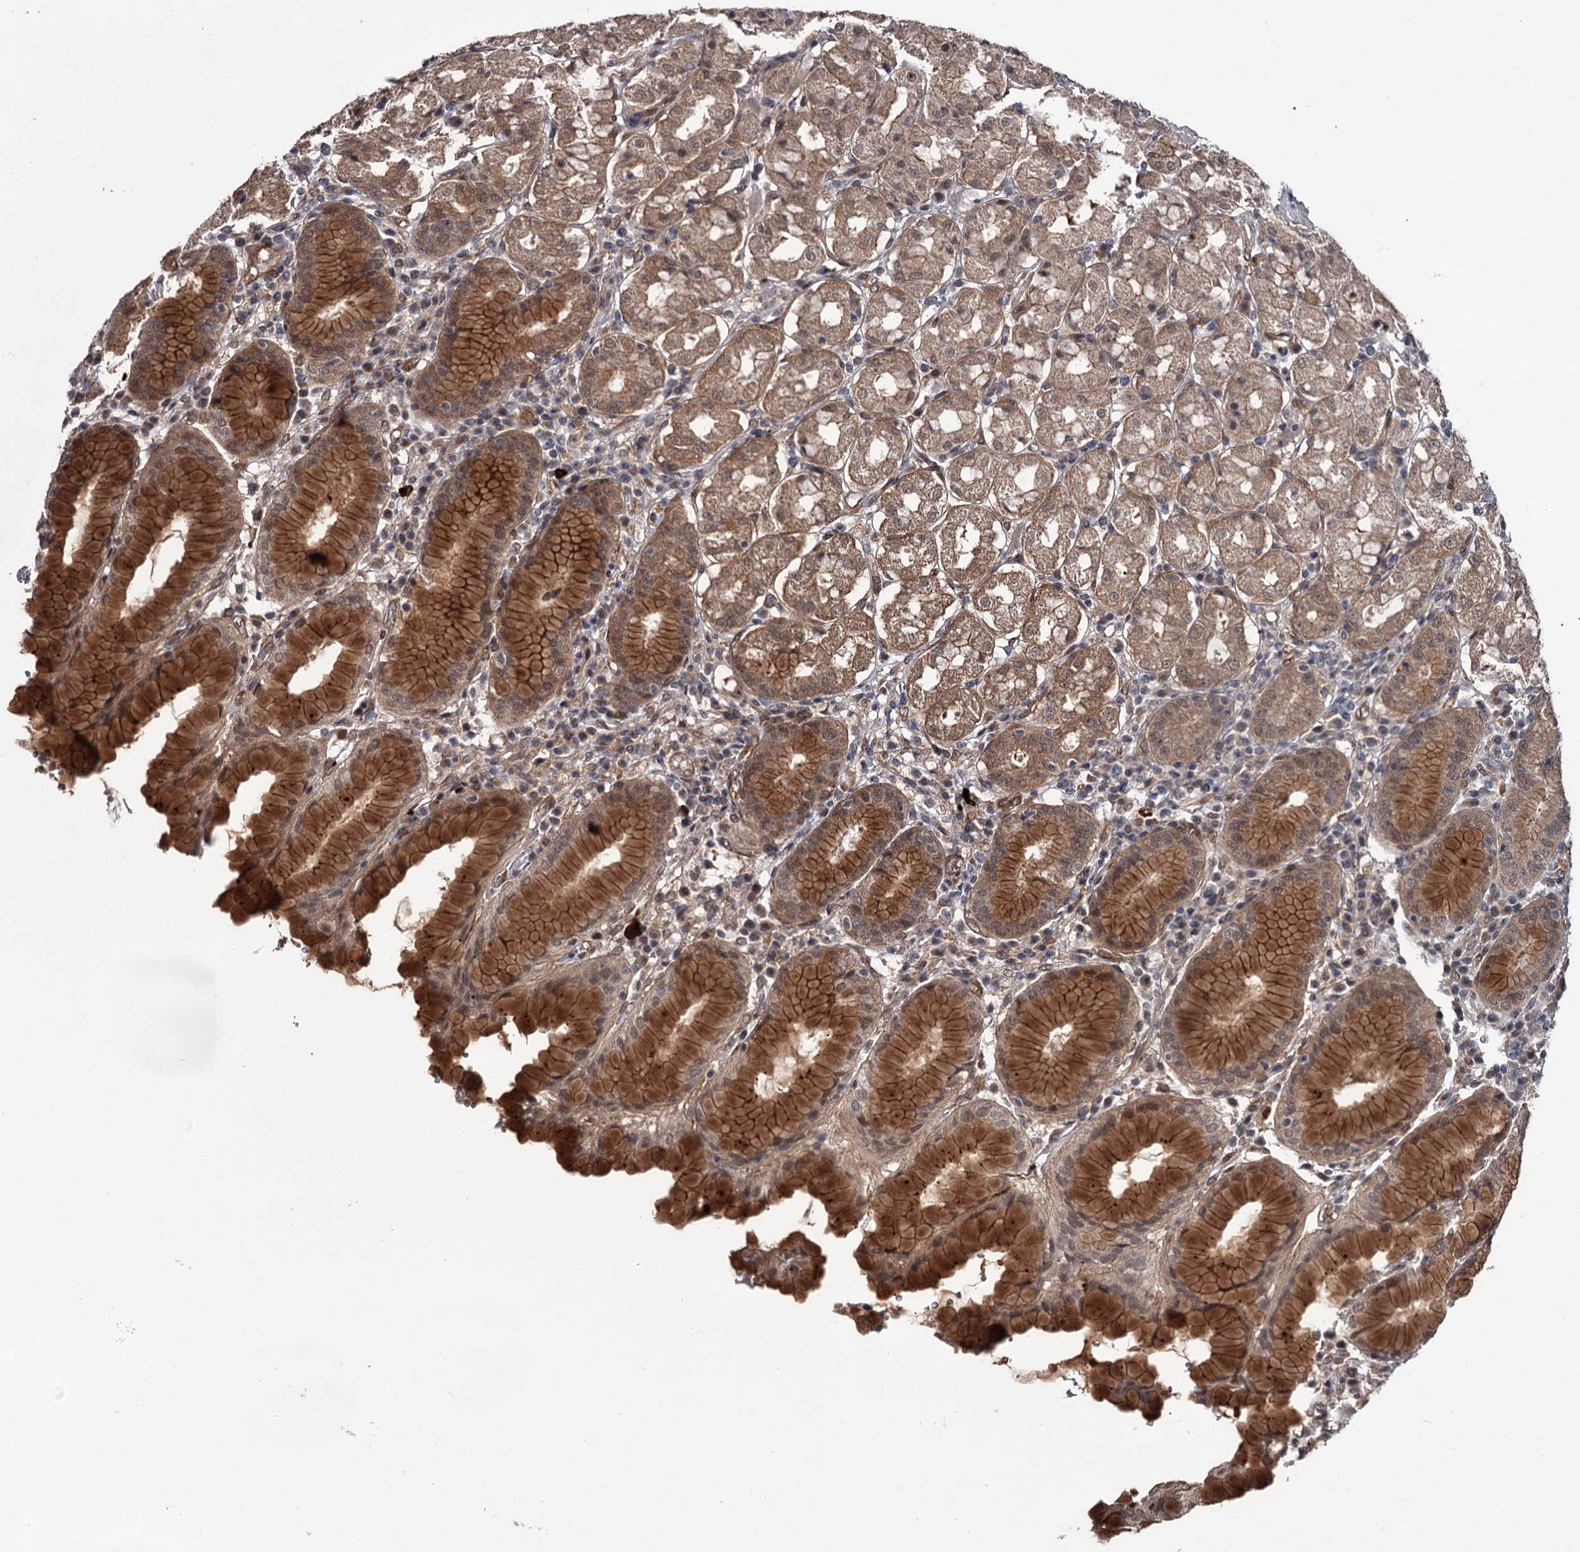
{"staining": {"intensity": "moderate", "quantity": ">75%", "location": "cytoplasmic/membranous"}, "tissue": "stomach", "cell_type": "Glandular cells", "image_type": "normal", "snomed": [{"axis": "morphology", "description": "Normal tissue, NOS"}, {"axis": "topography", "description": "Stomach"}, {"axis": "topography", "description": "Stomach, lower"}], "caption": "An image of stomach stained for a protein shows moderate cytoplasmic/membranous brown staining in glandular cells.", "gene": "CDC42EP2", "patient": {"sex": "female", "age": 56}}